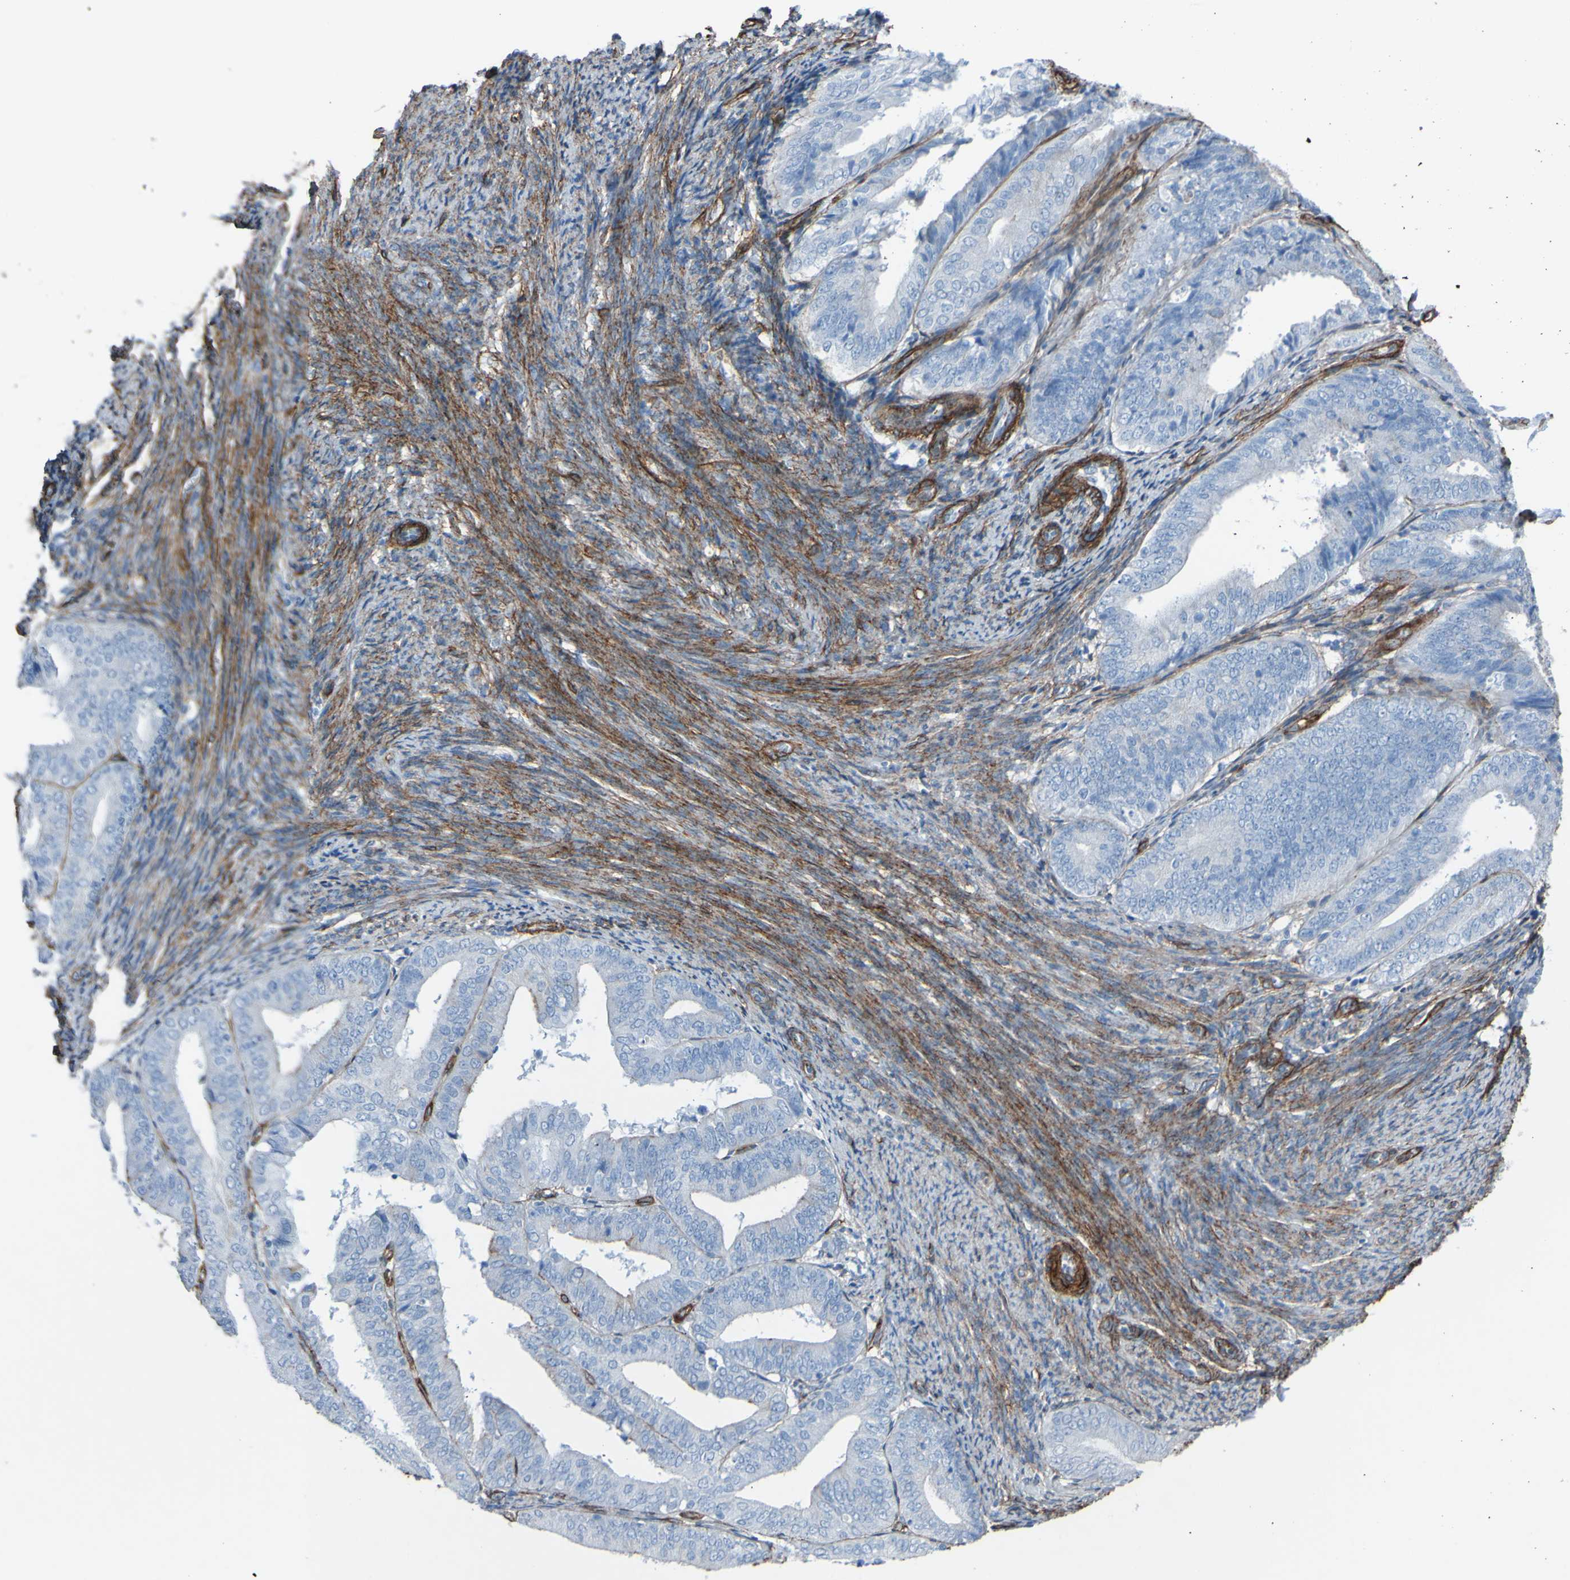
{"staining": {"intensity": "negative", "quantity": "none", "location": "none"}, "tissue": "endometrial cancer", "cell_type": "Tumor cells", "image_type": "cancer", "snomed": [{"axis": "morphology", "description": "Adenocarcinoma, NOS"}, {"axis": "topography", "description": "Endometrium"}], "caption": "High power microscopy photomicrograph of an immunohistochemistry photomicrograph of adenocarcinoma (endometrial), revealing no significant positivity in tumor cells.", "gene": "COL4A2", "patient": {"sex": "female", "age": 63}}